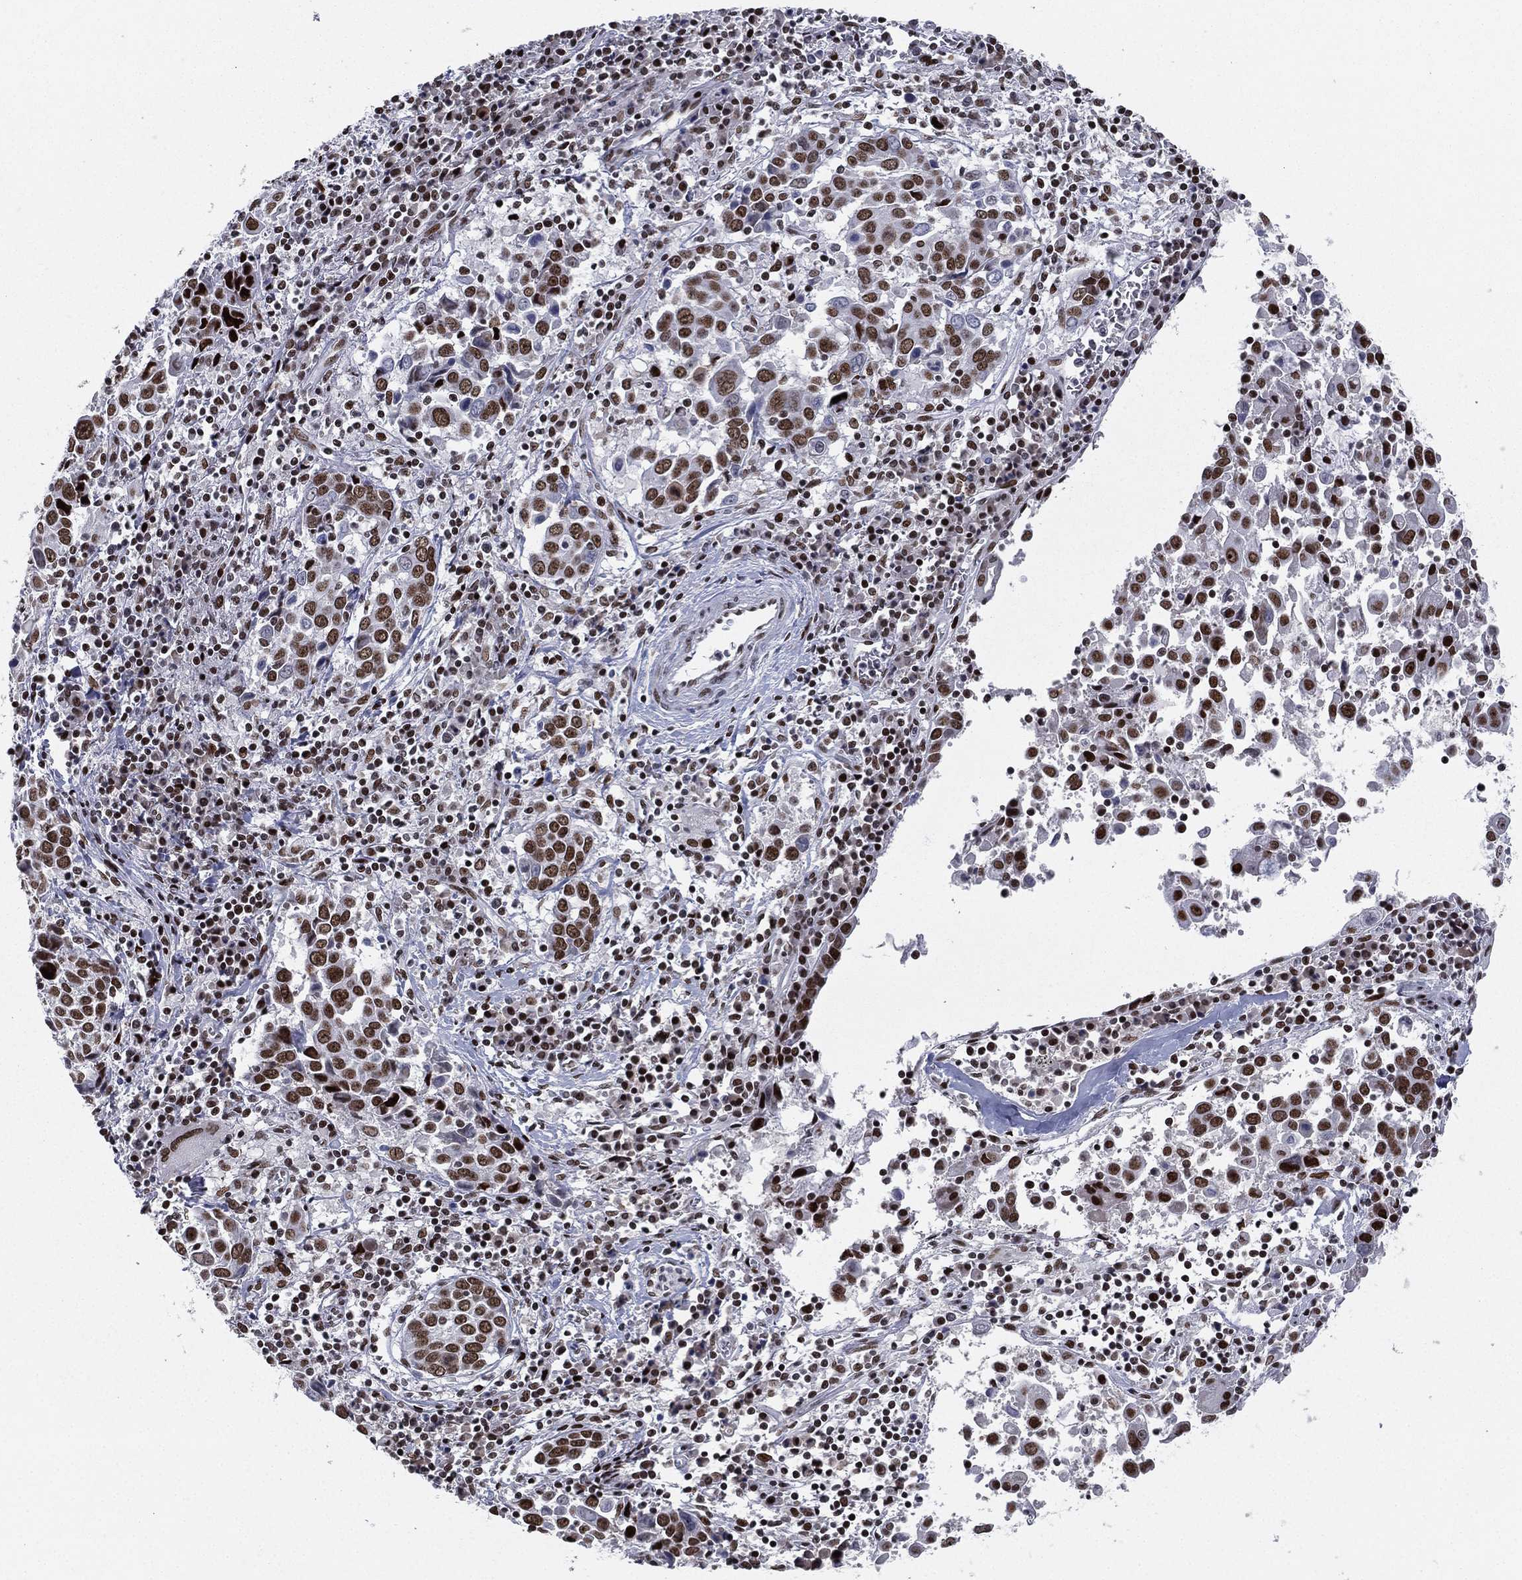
{"staining": {"intensity": "strong", "quantity": ">75%", "location": "nuclear"}, "tissue": "lung cancer", "cell_type": "Tumor cells", "image_type": "cancer", "snomed": [{"axis": "morphology", "description": "Squamous cell carcinoma, NOS"}, {"axis": "topography", "description": "Lung"}], "caption": "This micrograph demonstrates immunohistochemistry staining of lung squamous cell carcinoma, with high strong nuclear positivity in approximately >75% of tumor cells.", "gene": "RTF1", "patient": {"sex": "male", "age": 57}}